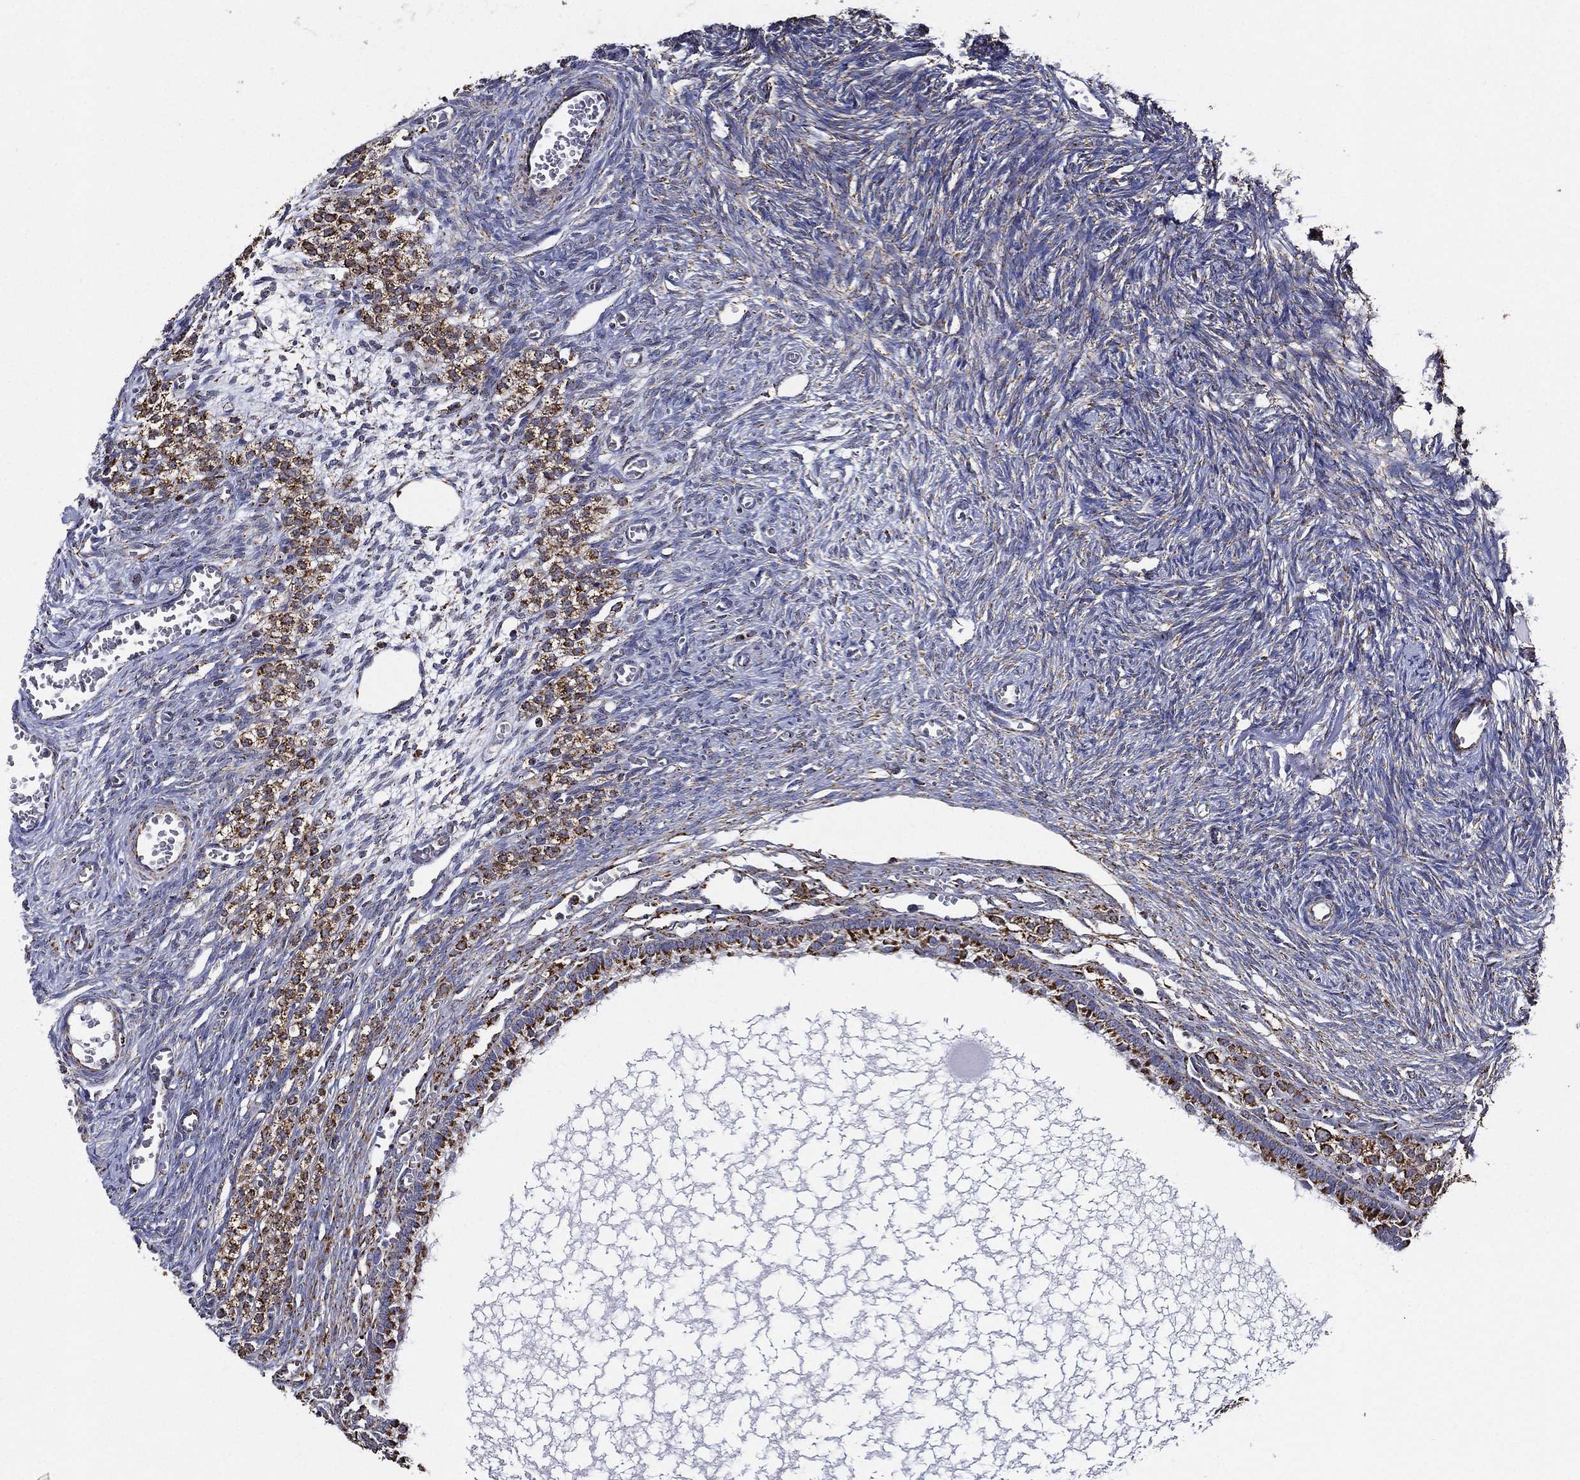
{"staining": {"intensity": "negative", "quantity": "none", "location": "none"}, "tissue": "ovary", "cell_type": "Ovarian stroma cells", "image_type": "normal", "snomed": [{"axis": "morphology", "description": "Normal tissue, NOS"}, {"axis": "topography", "description": "Ovary"}], "caption": "The IHC photomicrograph has no significant positivity in ovarian stroma cells of ovary.", "gene": "NDUFAB1", "patient": {"sex": "female", "age": 27}}